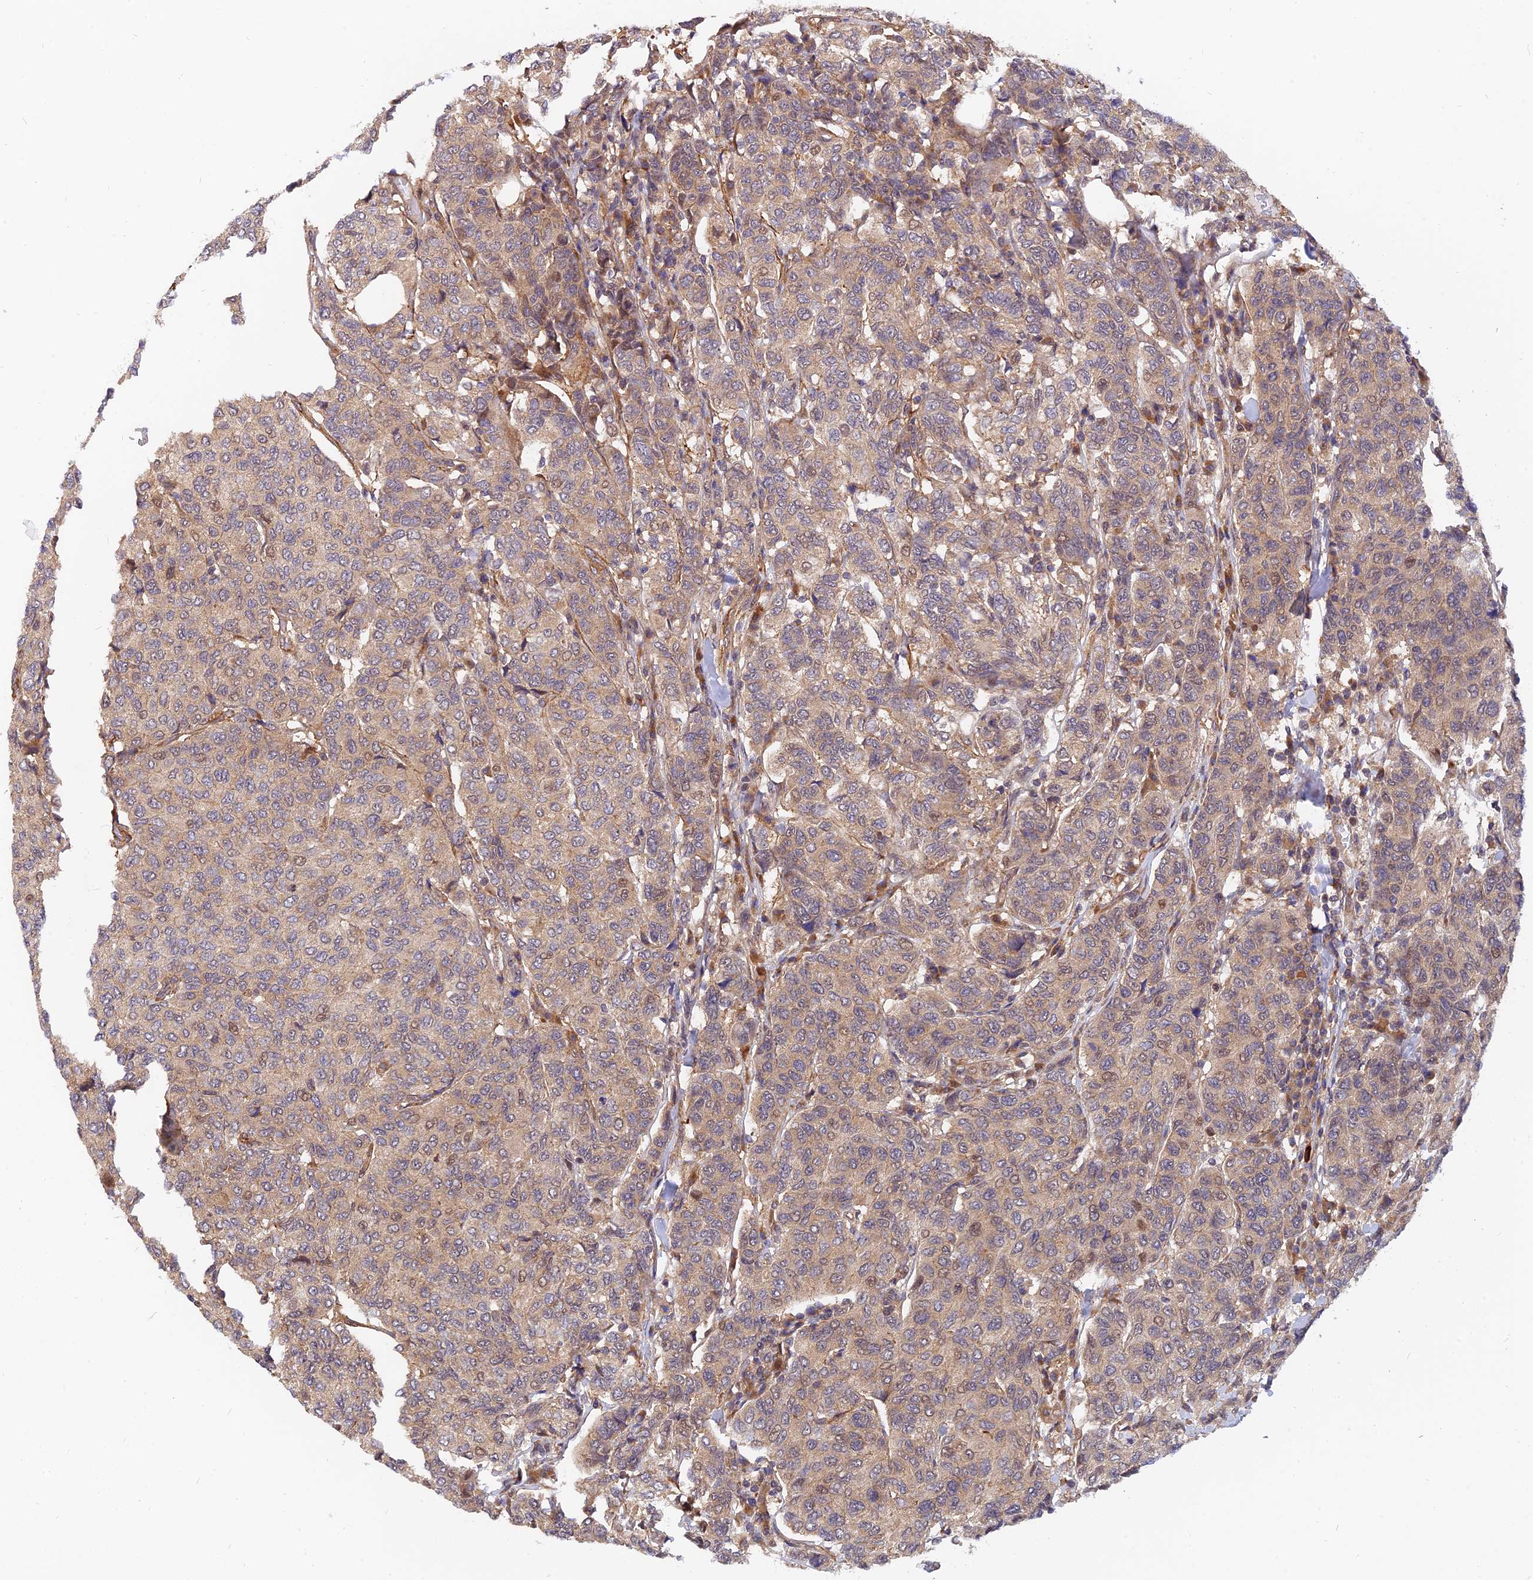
{"staining": {"intensity": "weak", "quantity": "25%-75%", "location": "cytoplasmic/membranous"}, "tissue": "breast cancer", "cell_type": "Tumor cells", "image_type": "cancer", "snomed": [{"axis": "morphology", "description": "Duct carcinoma"}, {"axis": "topography", "description": "Breast"}], "caption": "The immunohistochemical stain labels weak cytoplasmic/membranous staining in tumor cells of infiltrating ductal carcinoma (breast) tissue.", "gene": "WDR41", "patient": {"sex": "female", "age": 55}}